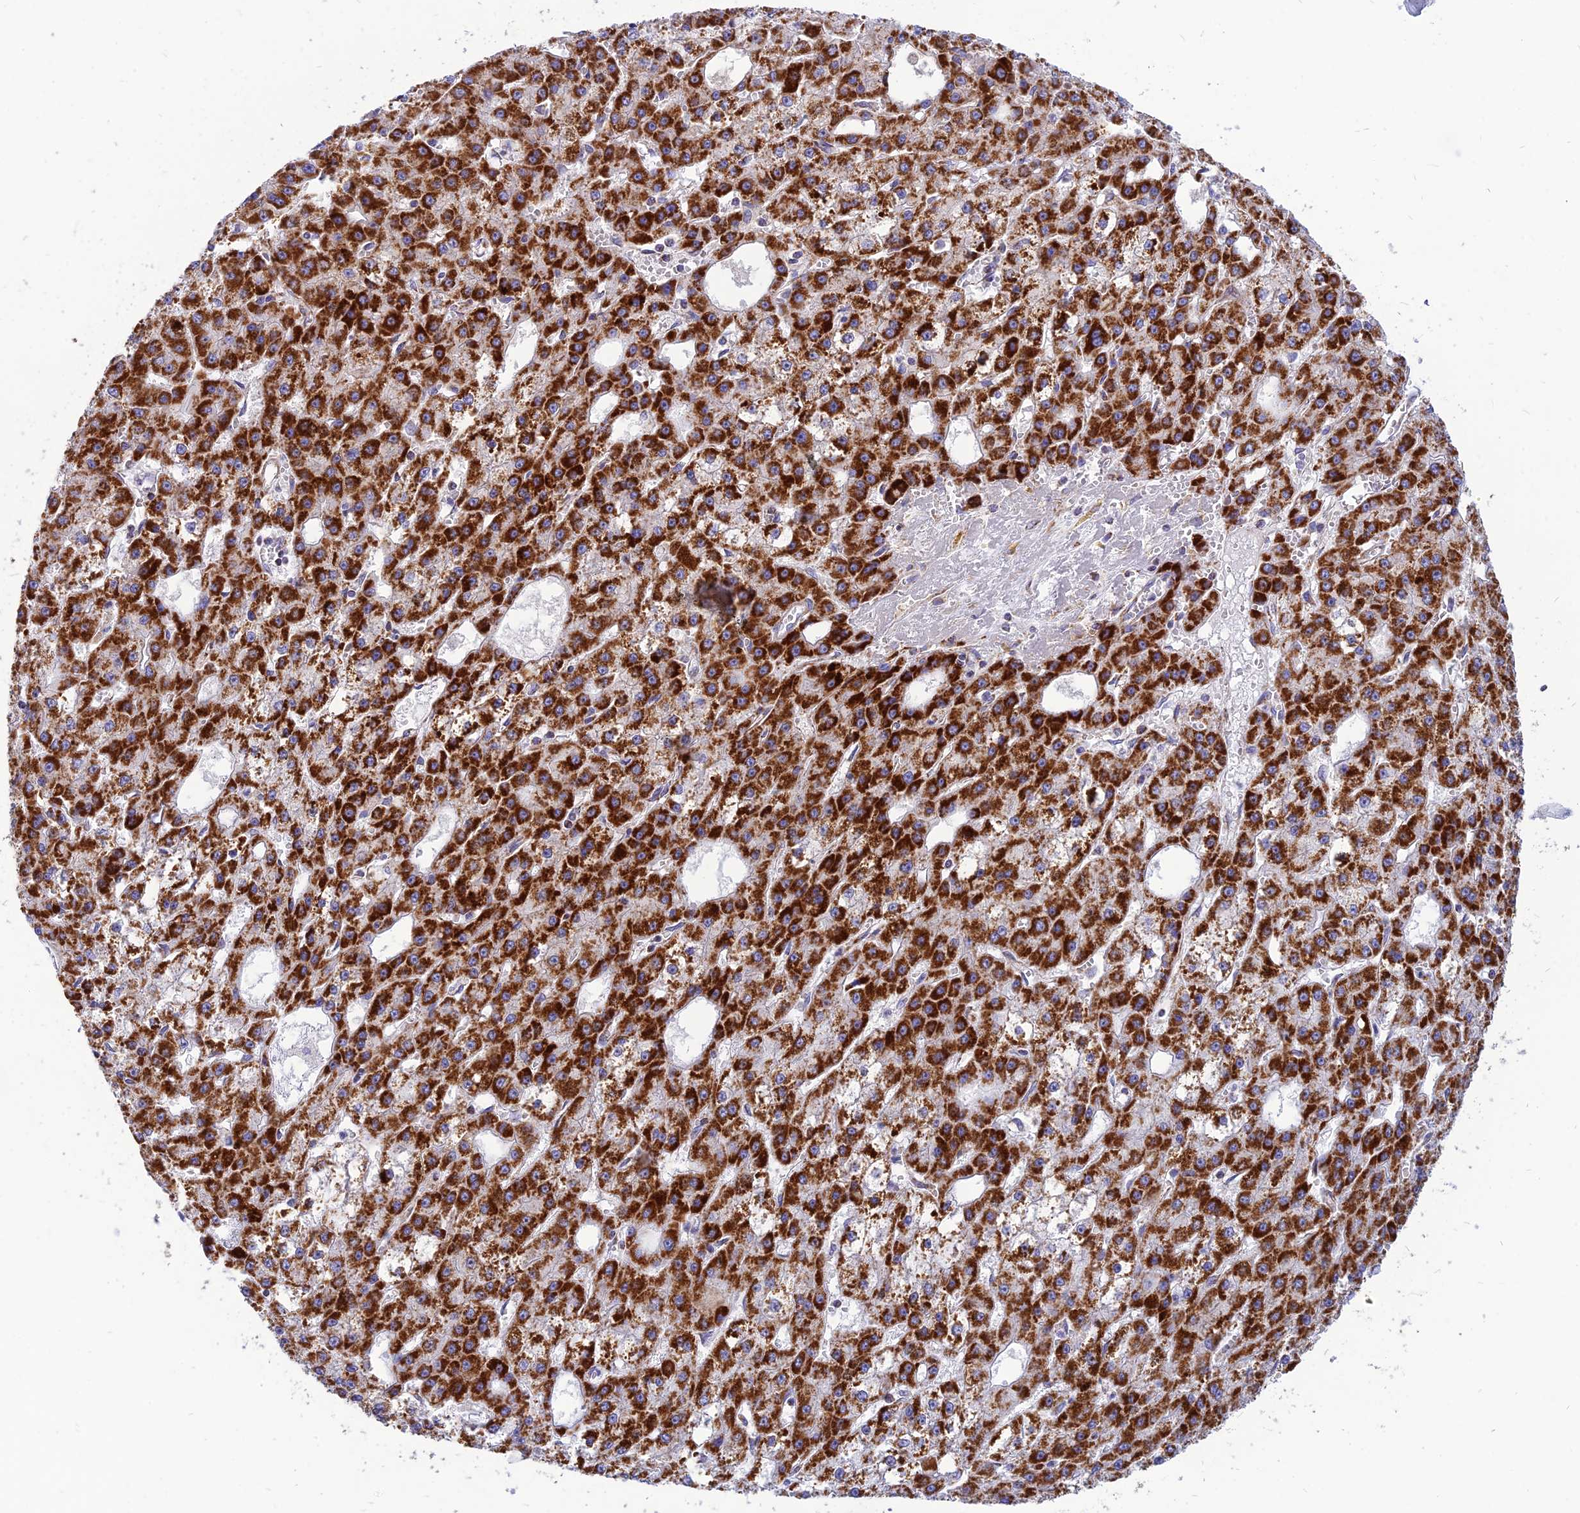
{"staining": {"intensity": "strong", "quantity": ">75%", "location": "cytoplasmic/membranous"}, "tissue": "liver cancer", "cell_type": "Tumor cells", "image_type": "cancer", "snomed": [{"axis": "morphology", "description": "Carcinoma, Hepatocellular, NOS"}, {"axis": "topography", "description": "Liver"}], "caption": "Immunohistochemistry (IHC) histopathology image of liver cancer stained for a protein (brown), which shows high levels of strong cytoplasmic/membranous positivity in about >75% of tumor cells.", "gene": "PACC1", "patient": {"sex": "male", "age": 47}}